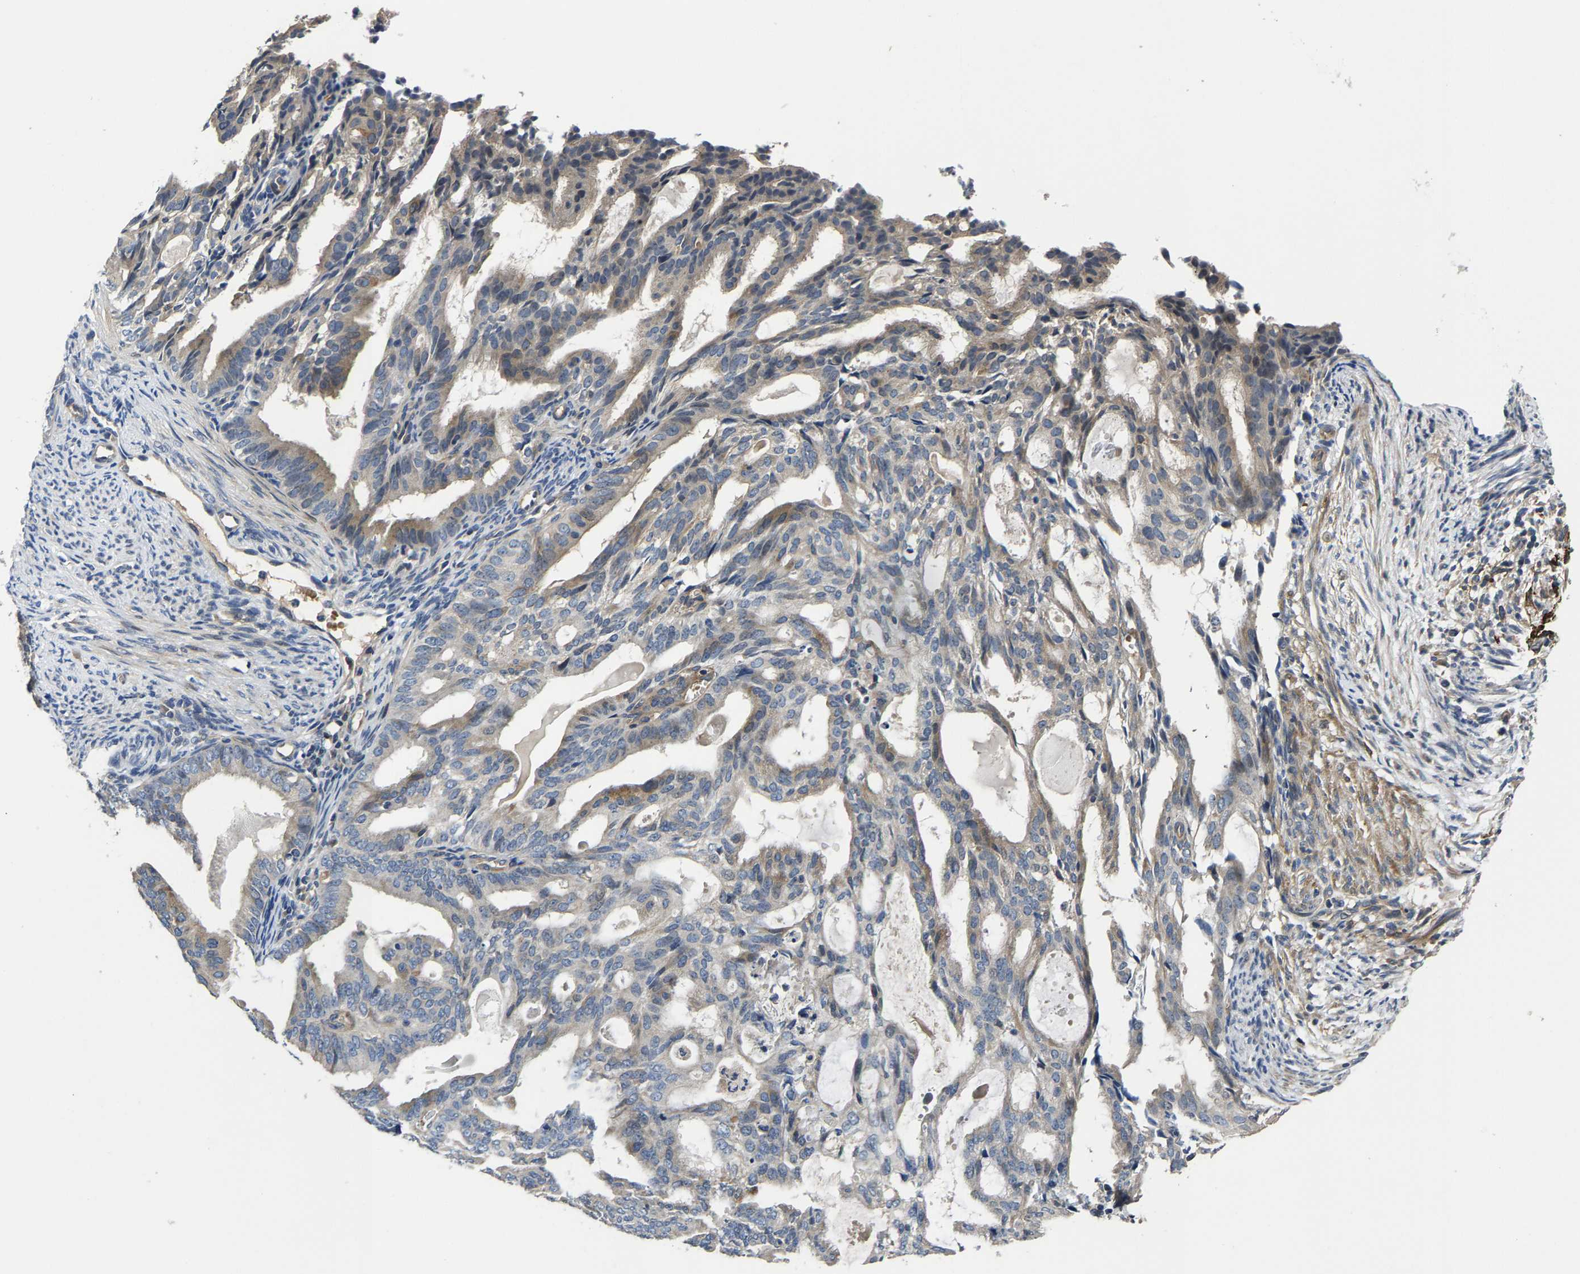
{"staining": {"intensity": "weak", "quantity": "<25%", "location": "cytoplasmic/membranous"}, "tissue": "endometrial cancer", "cell_type": "Tumor cells", "image_type": "cancer", "snomed": [{"axis": "morphology", "description": "Adenocarcinoma, NOS"}, {"axis": "topography", "description": "Endometrium"}], "caption": "A photomicrograph of human adenocarcinoma (endometrial) is negative for staining in tumor cells. (Stains: DAB immunohistochemistry (IHC) with hematoxylin counter stain, Microscopy: brightfield microscopy at high magnification).", "gene": "AGBL3", "patient": {"sex": "female", "age": 58}}